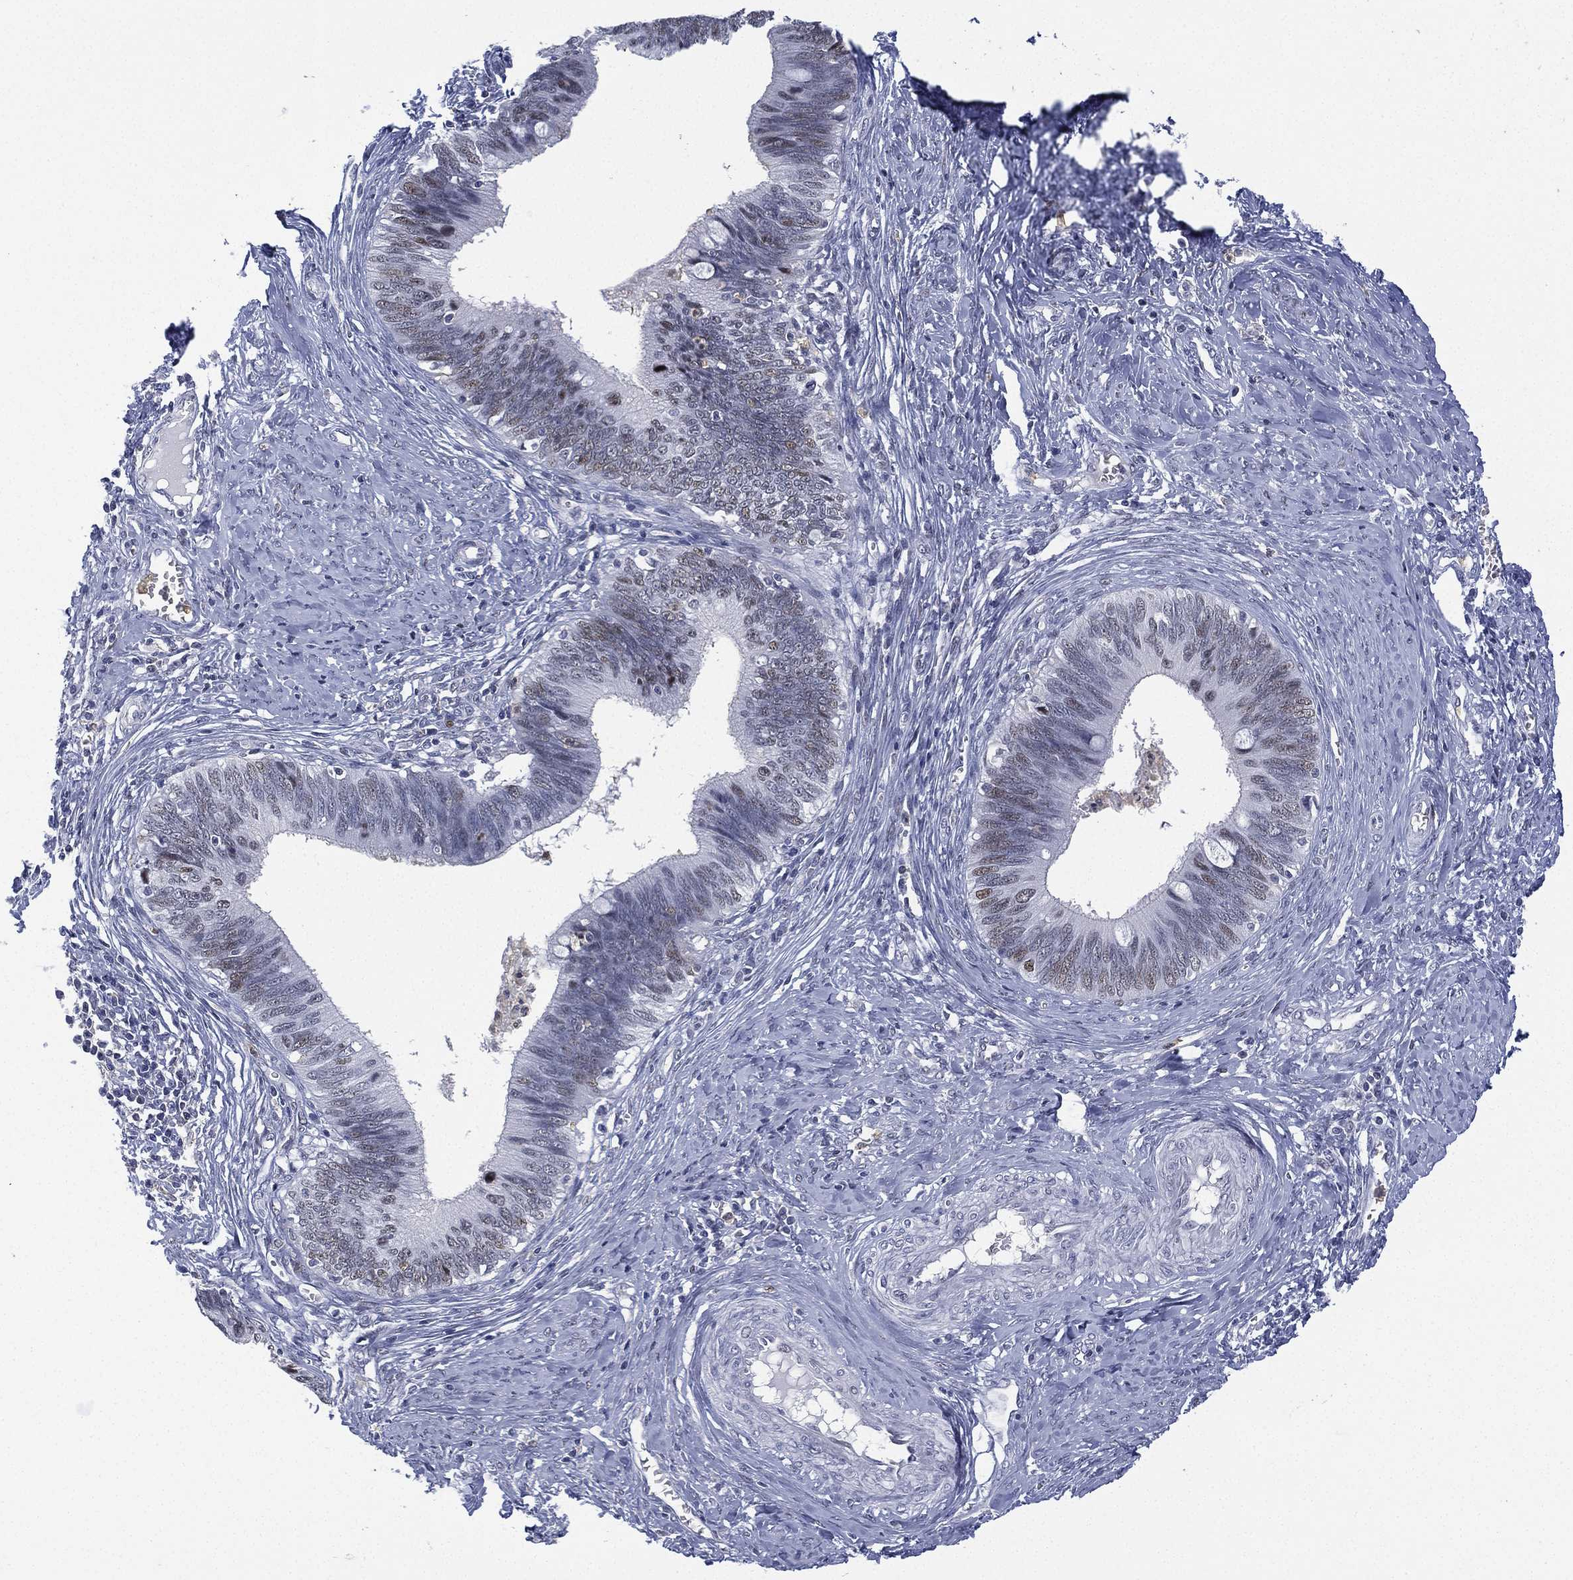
{"staining": {"intensity": "moderate", "quantity": "<25%", "location": "nuclear"}, "tissue": "cervical cancer", "cell_type": "Tumor cells", "image_type": "cancer", "snomed": [{"axis": "morphology", "description": "Adenocarcinoma, NOS"}, {"axis": "topography", "description": "Cervix"}], "caption": "This image exhibits immunohistochemistry (IHC) staining of cervical adenocarcinoma, with low moderate nuclear positivity in approximately <25% of tumor cells.", "gene": "ZNF711", "patient": {"sex": "female", "age": 42}}